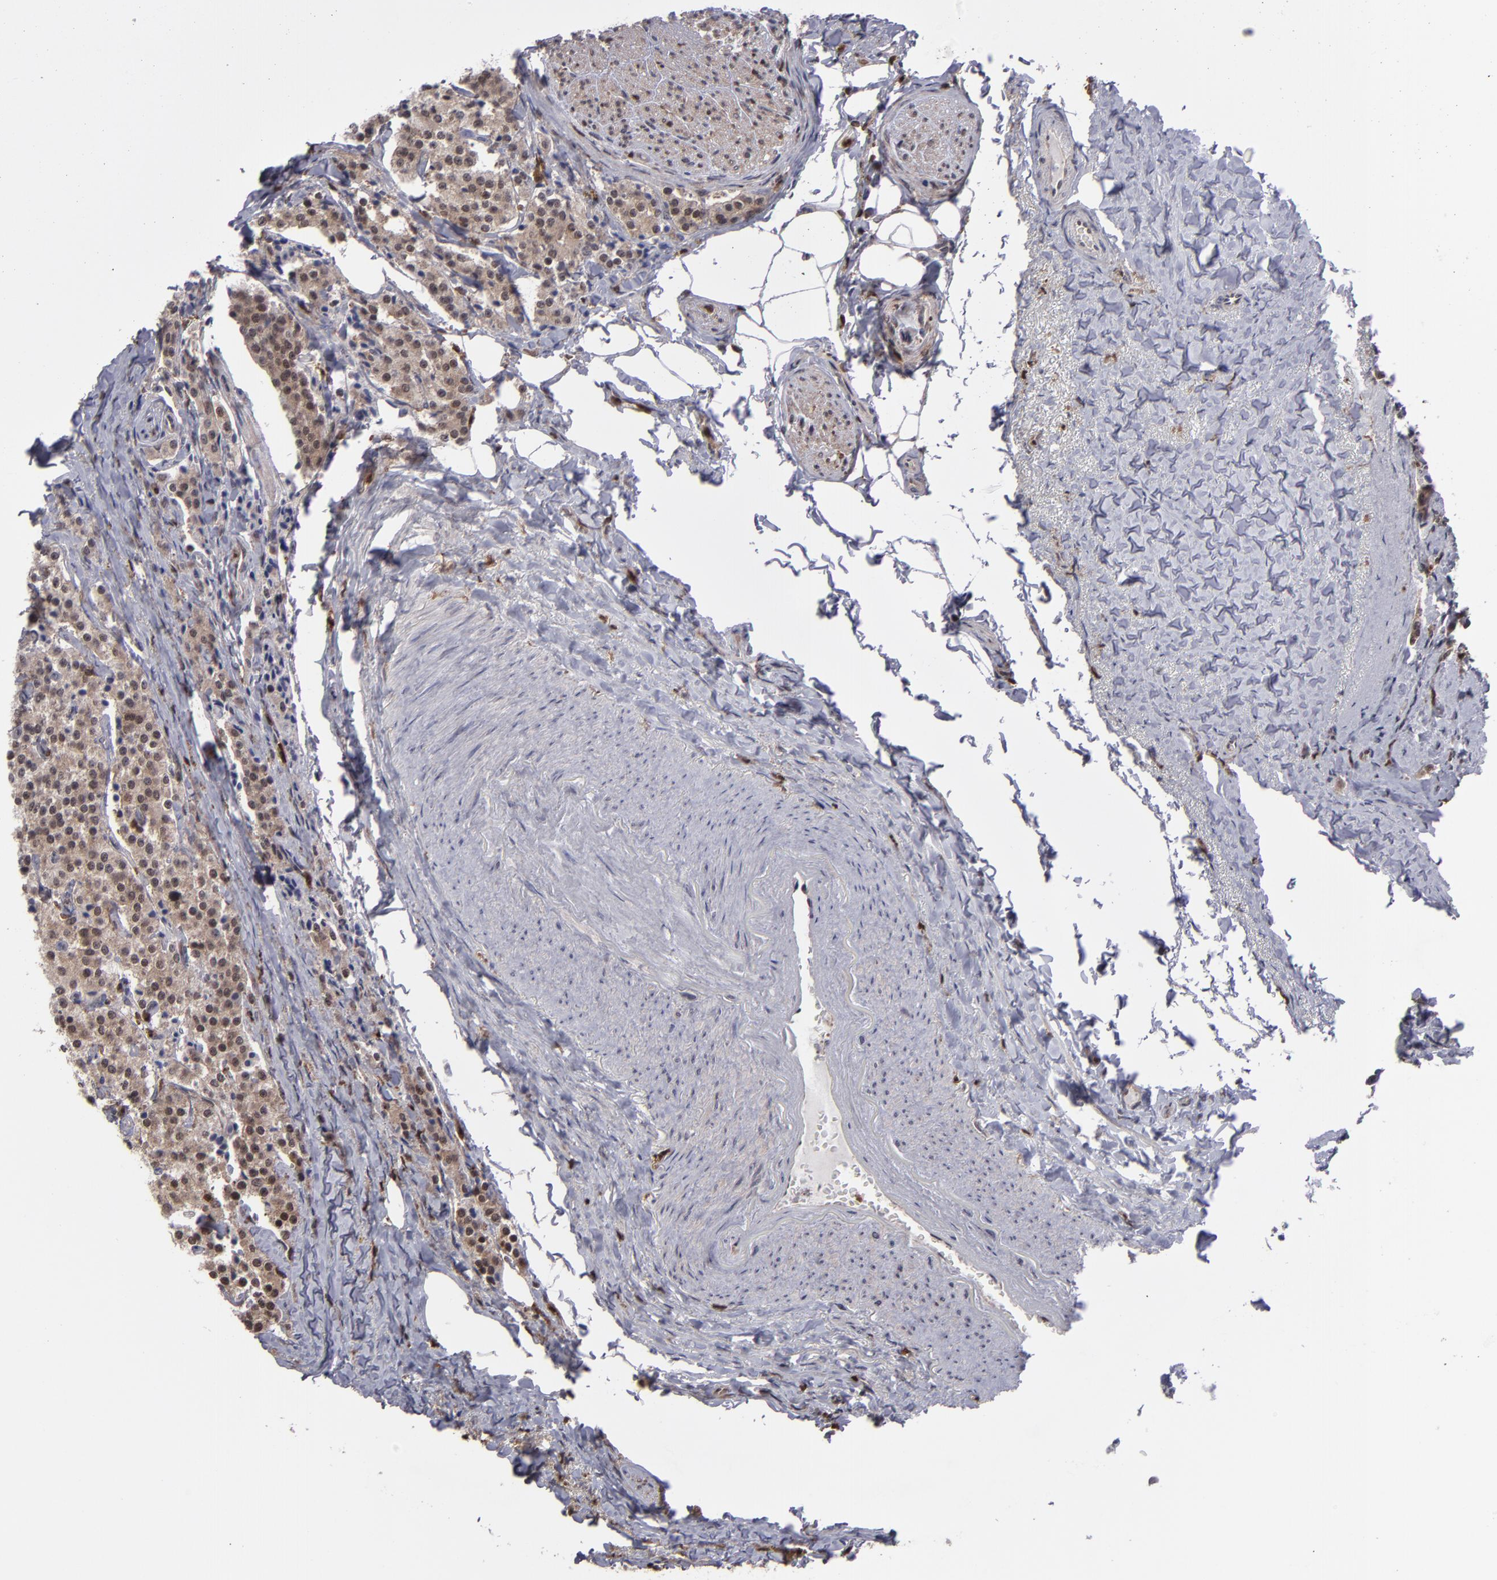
{"staining": {"intensity": "weak", "quantity": ">75%", "location": "cytoplasmic/membranous,nuclear"}, "tissue": "carcinoid", "cell_type": "Tumor cells", "image_type": "cancer", "snomed": [{"axis": "morphology", "description": "Carcinoid, malignant, NOS"}, {"axis": "topography", "description": "Colon"}], "caption": "A low amount of weak cytoplasmic/membranous and nuclear positivity is seen in approximately >75% of tumor cells in carcinoid (malignant) tissue. (DAB (3,3'-diaminobenzidine) IHC with brightfield microscopy, high magnification).", "gene": "GRB2", "patient": {"sex": "female", "age": 61}}